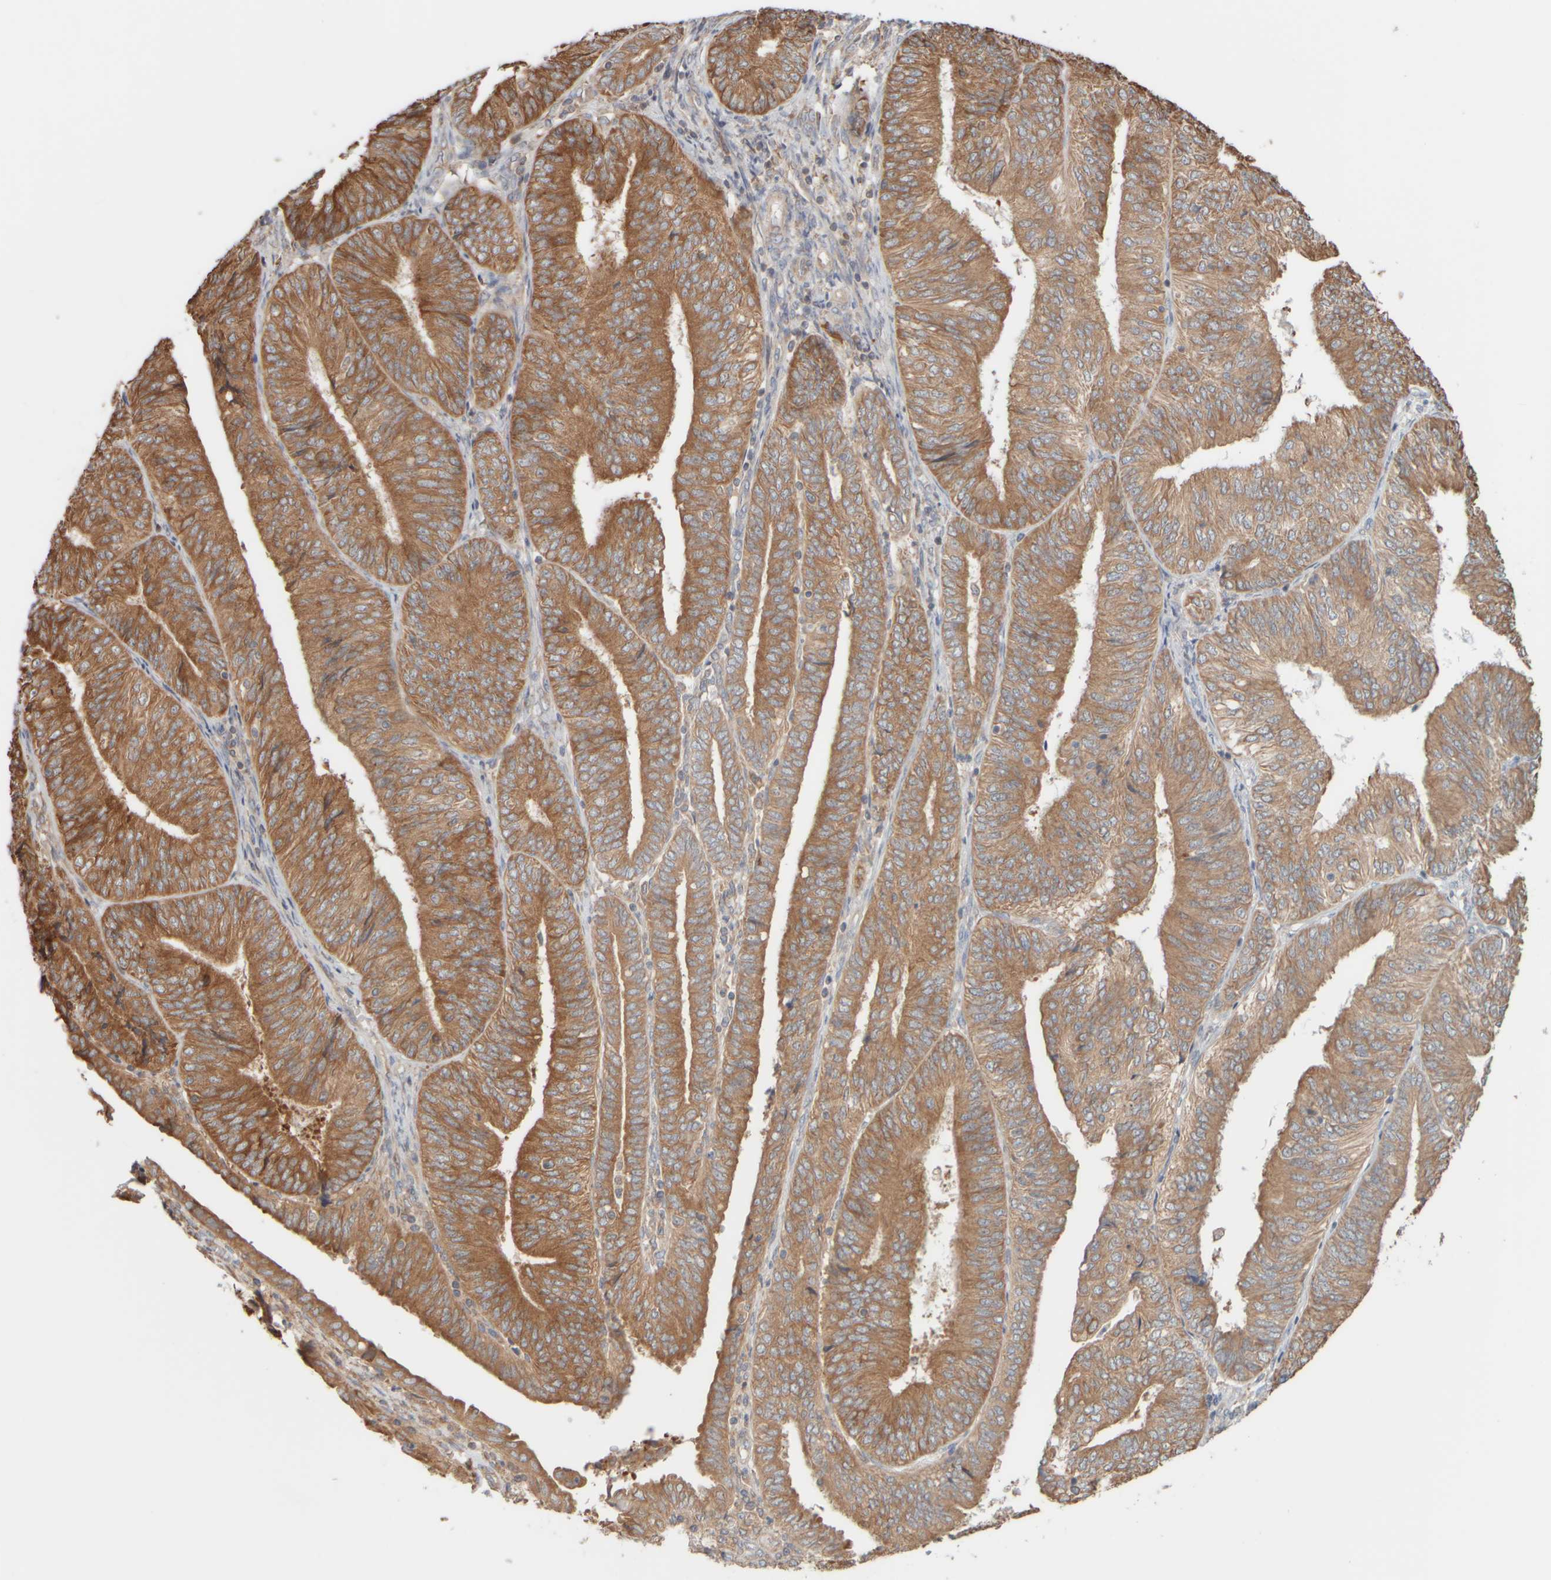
{"staining": {"intensity": "moderate", "quantity": ">75%", "location": "cytoplasmic/membranous"}, "tissue": "endometrial cancer", "cell_type": "Tumor cells", "image_type": "cancer", "snomed": [{"axis": "morphology", "description": "Adenocarcinoma, NOS"}, {"axis": "topography", "description": "Endometrium"}], "caption": "A histopathology image of human endometrial cancer (adenocarcinoma) stained for a protein displays moderate cytoplasmic/membranous brown staining in tumor cells.", "gene": "EIF2B3", "patient": {"sex": "female", "age": 58}}